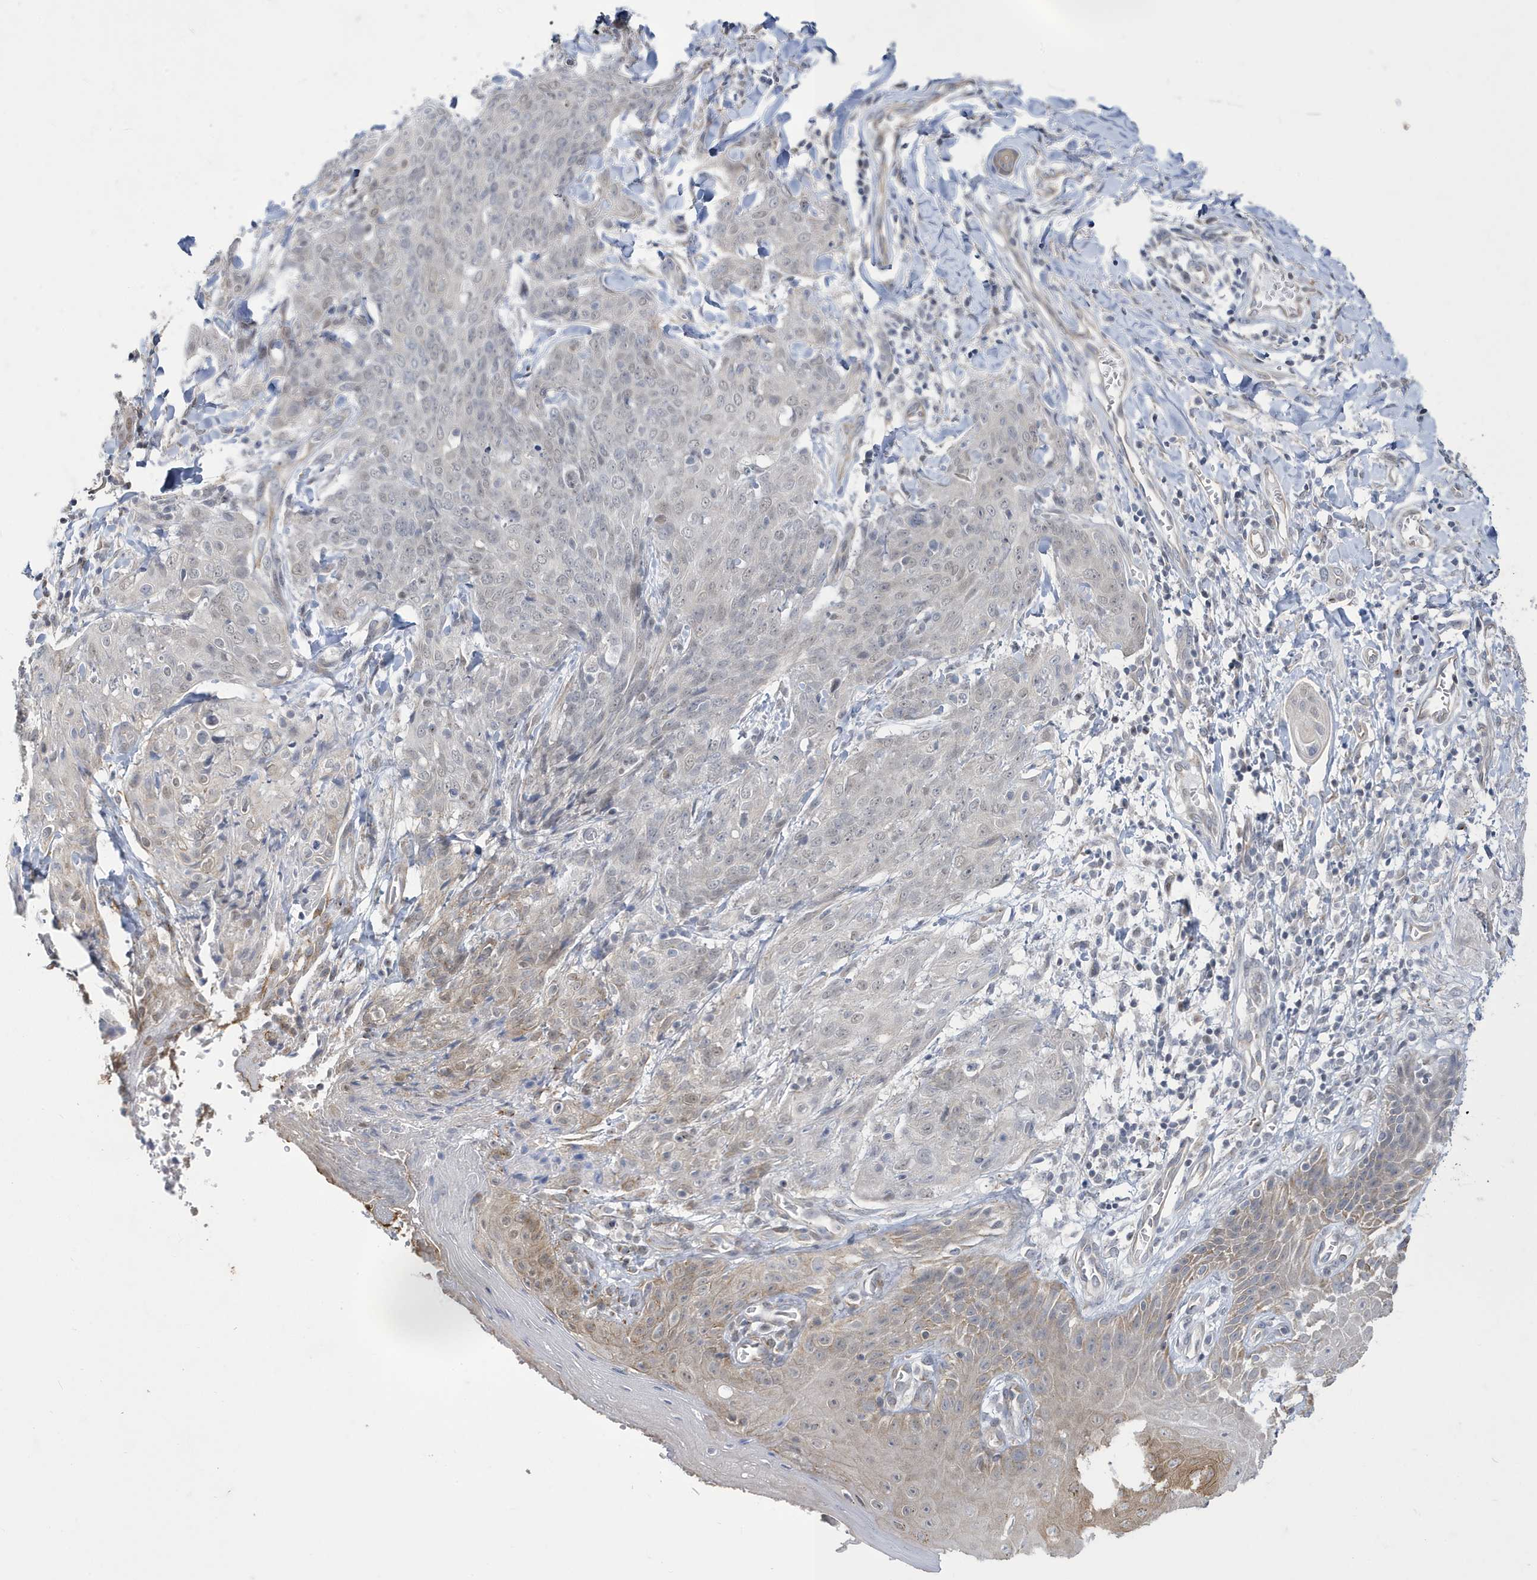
{"staining": {"intensity": "weak", "quantity": "25%-75%", "location": "nuclear"}, "tissue": "skin cancer", "cell_type": "Tumor cells", "image_type": "cancer", "snomed": [{"axis": "morphology", "description": "Squamous cell carcinoma, NOS"}, {"axis": "topography", "description": "Skin"}, {"axis": "topography", "description": "Vulva"}], "caption": "IHC photomicrograph of human squamous cell carcinoma (skin) stained for a protein (brown), which shows low levels of weak nuclear staining in approximately 25%-75% of tumor cells.", "gene": "ZNF654", "patient": {"sex": "female", "age": 85}}